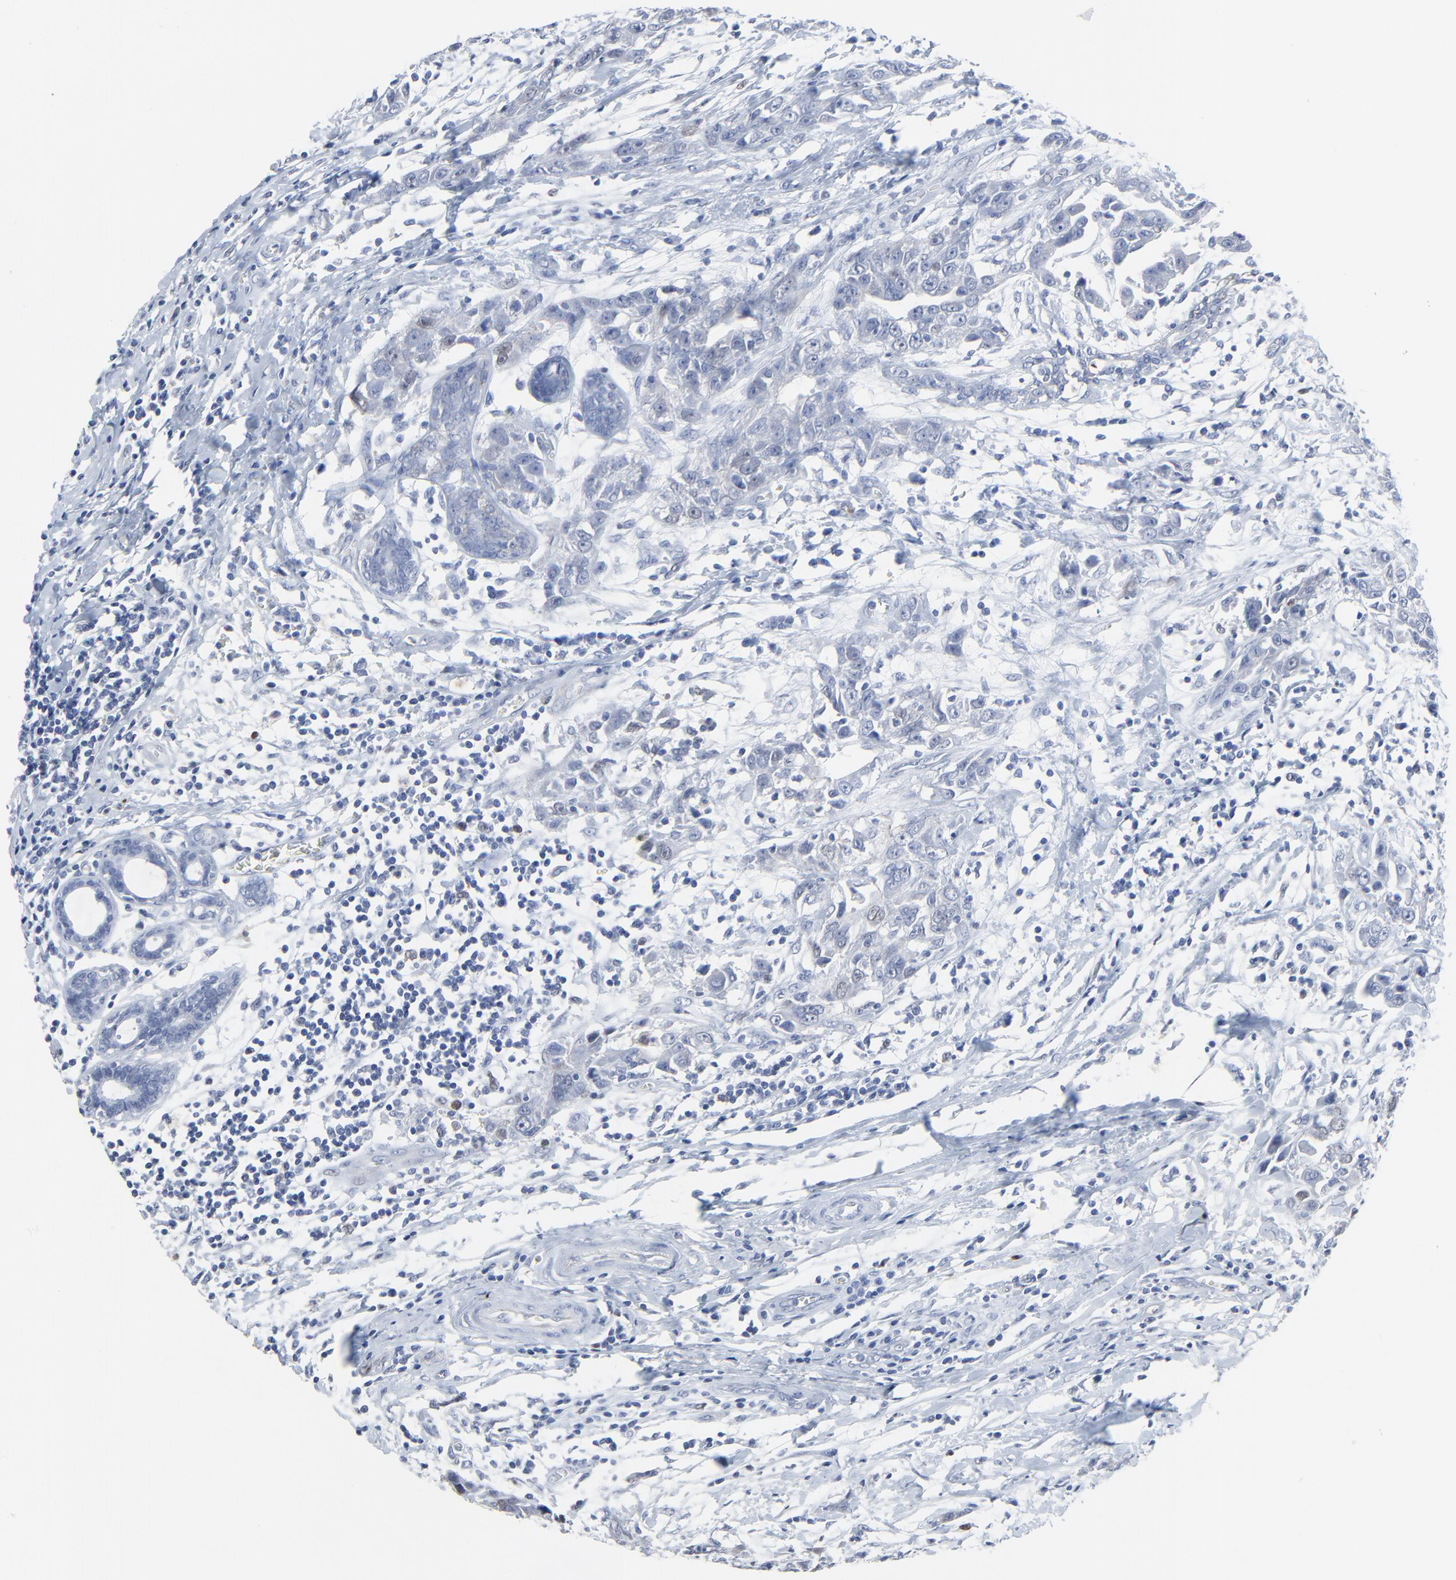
{"staining": {"intensity": "negative", "quantity": "none", "location": "none"}, "tissue": "breast cancer", "cell_type": "Tumor cells", "image_type": "cancer", "snomed": [{"axis": "morphology", "description": "Duct carcinoma"}, {"axis": "topography", "description": "Breast"}], "caption": "Tumor cells are negative for protein expression in human intraductal carcinoma (breast).", "gene": "BIRC3", "patient": {"sex": "female", "age": 50}}